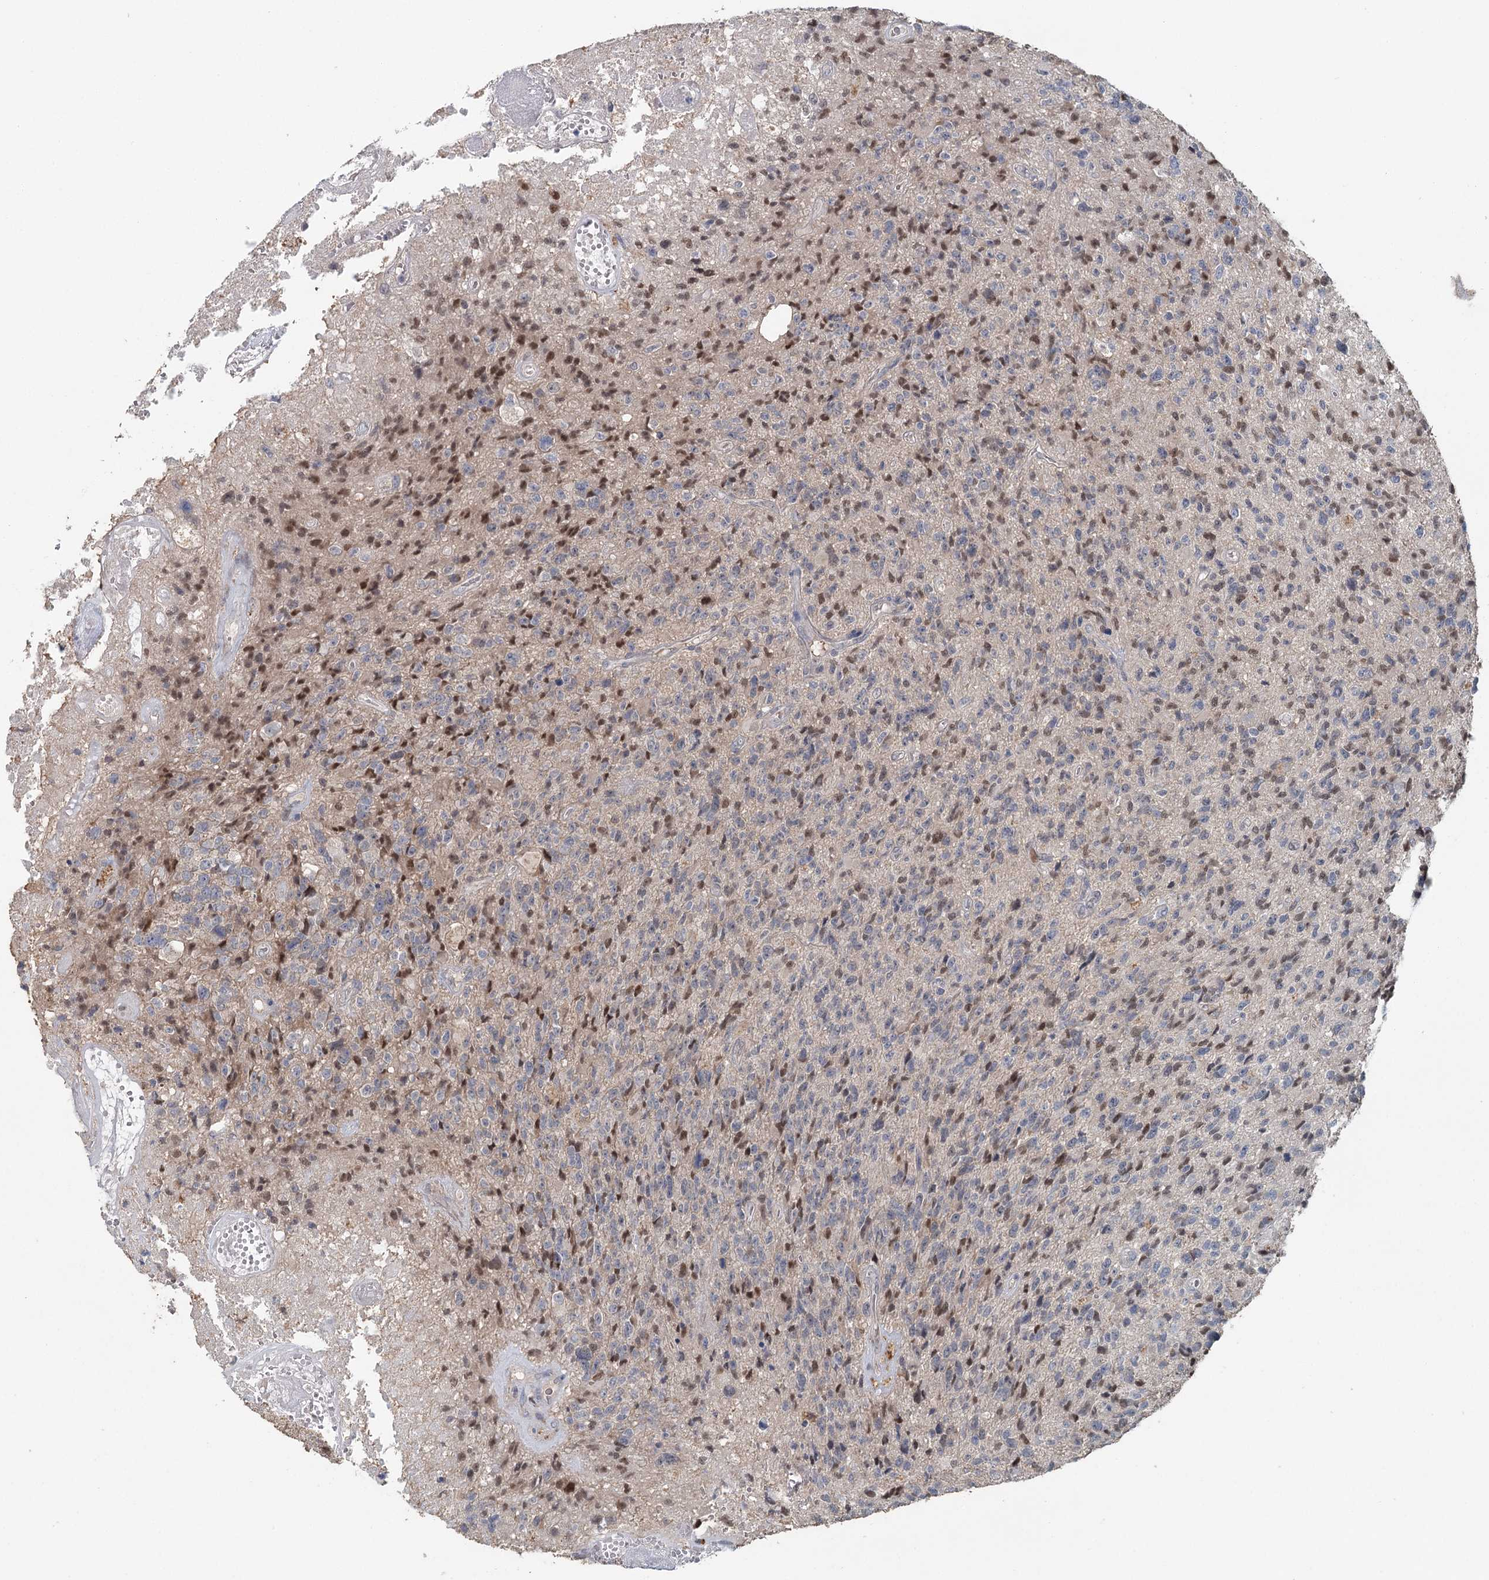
{"staining": {"intensity": "moderate", "quantity": "25%-75%", "location": "nuclear"}, "tissue": "glioma", "cell_type": "Tumor cells", "image_type": "cancer", "snomed": [{"axis": "morphology", "description": "Glioma, malignant, High grade"}, {"axis": "topography", "description": "Brain"}], "caption": "There is medium levels of moderate nuclear positivity in tumor cells of glioma, as demonstrated by immunohistochemical staining (brown color).", "gene": "ADK", "patient": {"sex": "male", "age": 76}}